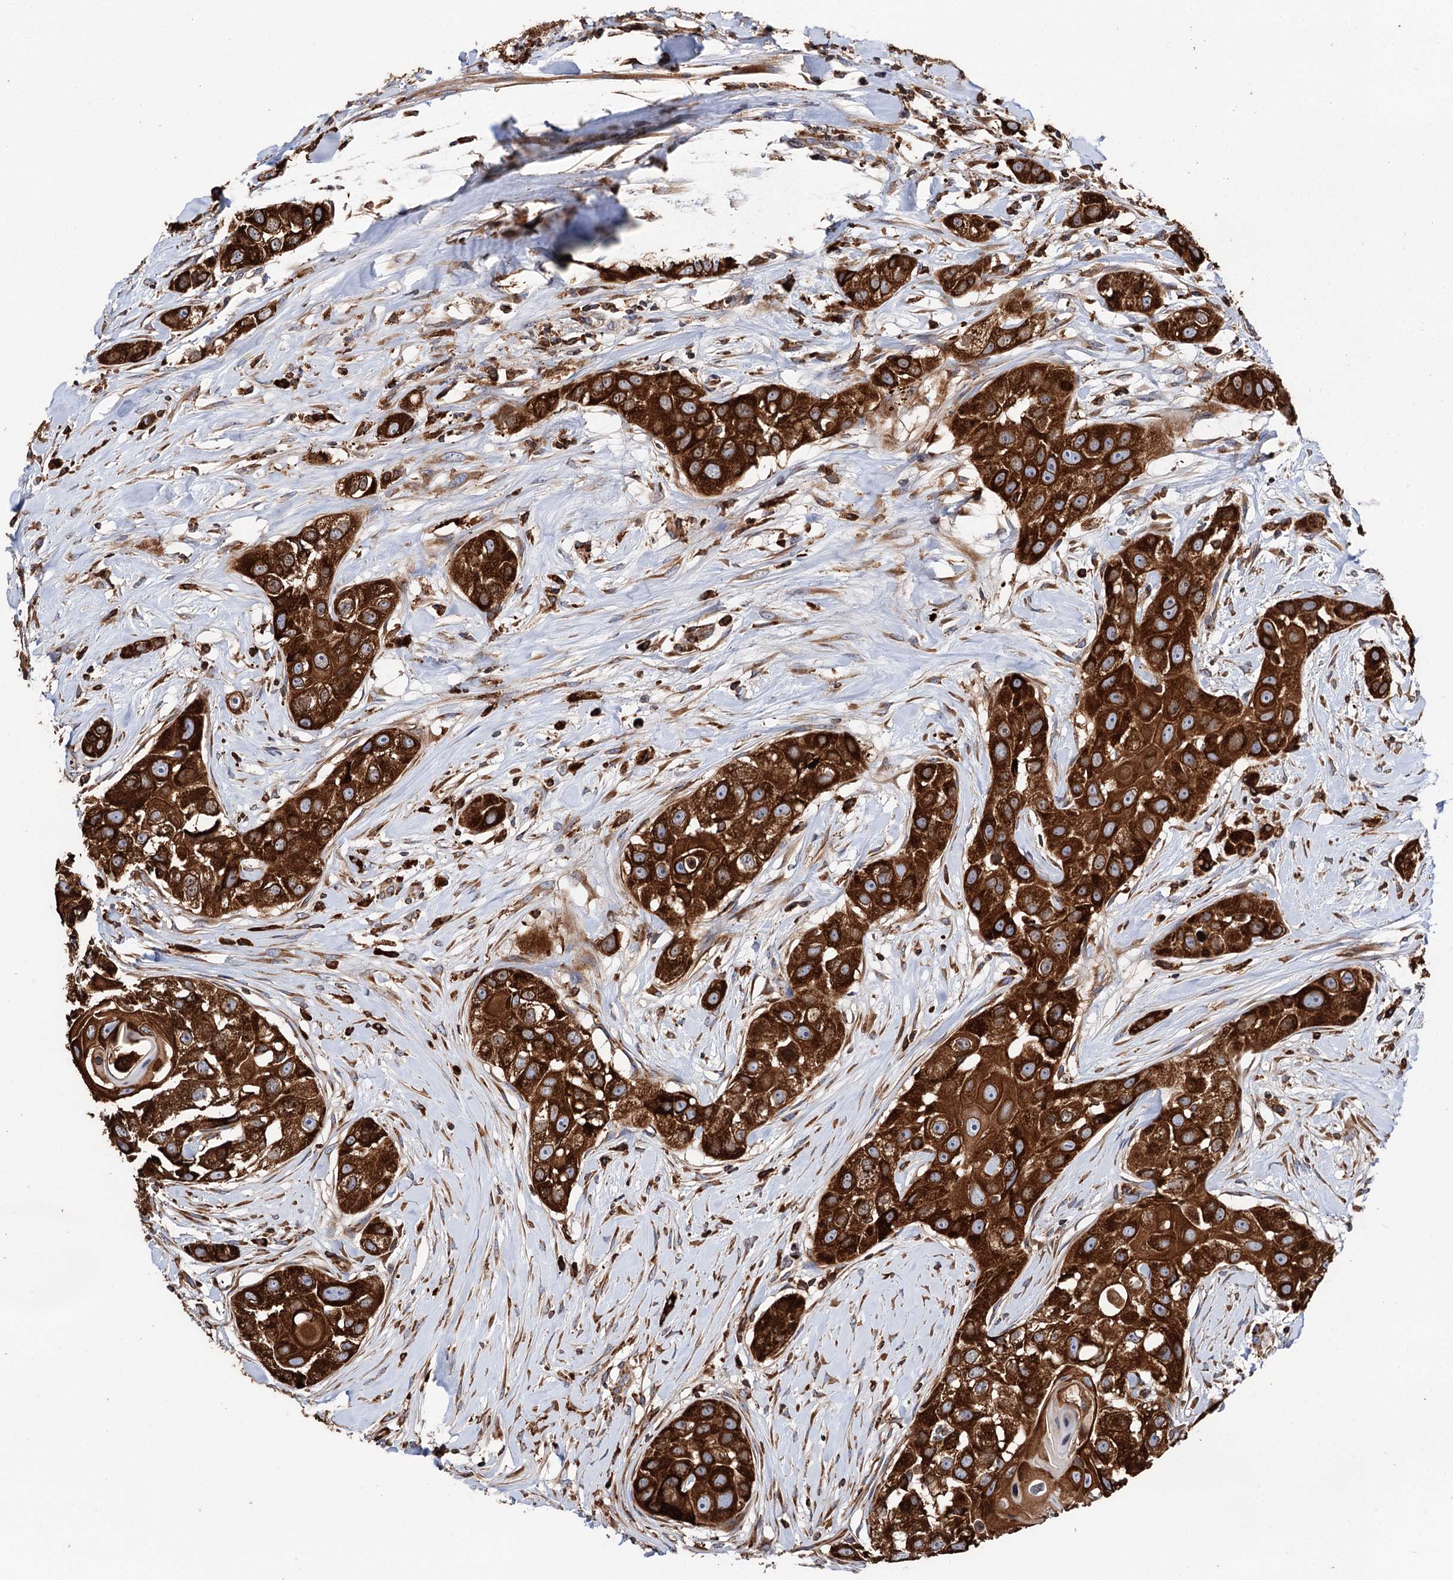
{"staining": {"intensity": "strong", "quantity": ">75%", "location": "cytoplasmic/membranous"}, "tissue": "head and neck cancer", "cell_type": "Tumor cells", "image_type": "cancer", "snomed": [{"axis": "morphology", "description": "Normal tissue, NOS"}, {"axis": "morphology", "description": "Squamous cell carcinoma, NOS"}, {"axis": "topography", "description": "Skeletal muscle"}, {"axis": "topography", "description": "Head-Neck"}], "caption": "Head and neck cancer was stained to show a protein in brown. There is high levels of strong cytoplasmic/membranous staining in approximately >75% of tumor cells.", "gene": "ERP29", "patient": {"sex": "male", "age": 51}}